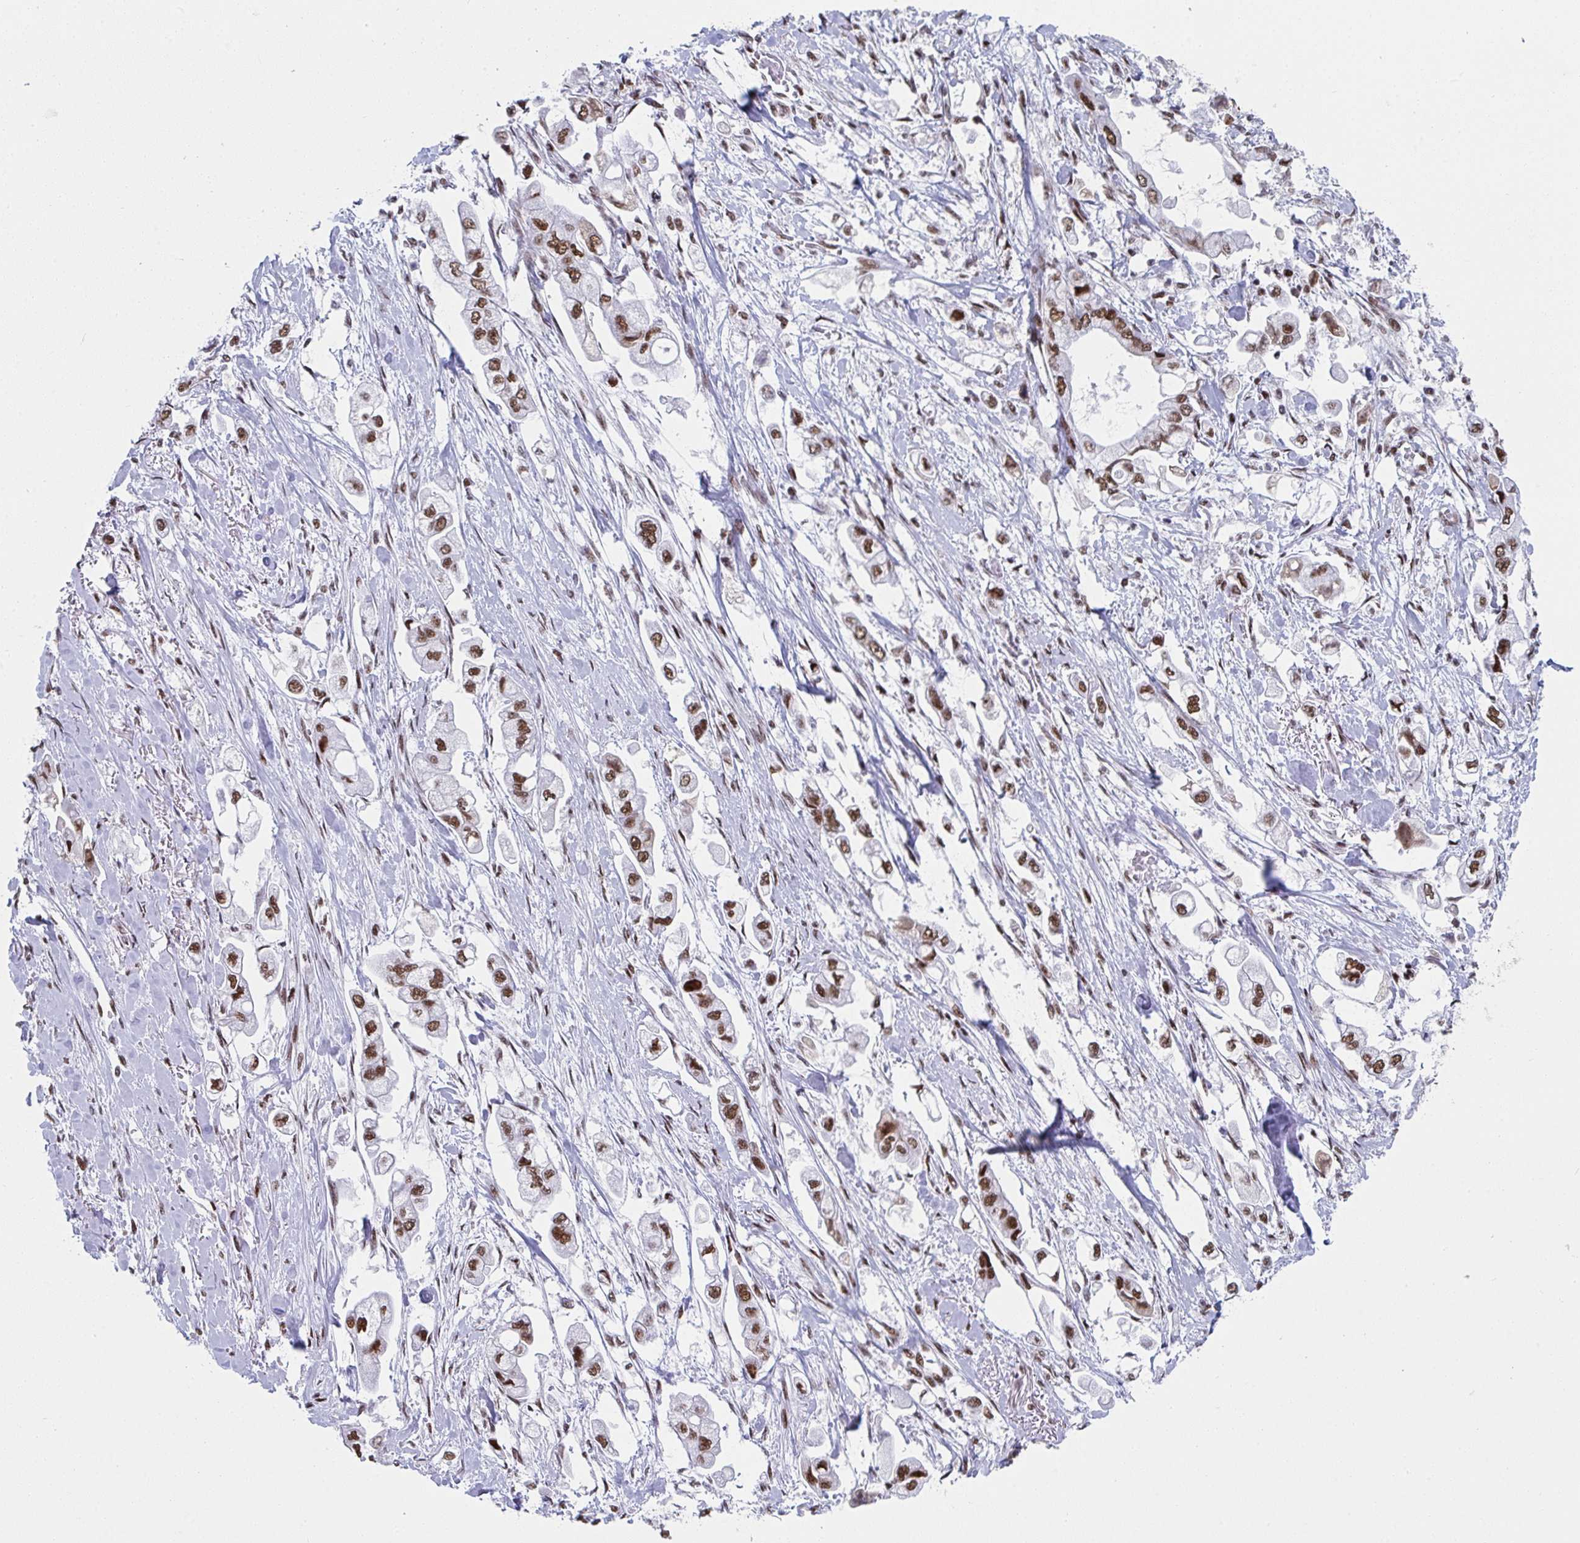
{"staining": {"intensity": "moderate", "quantity": ">75%", "location": "nuclear"}, "tissue": "stomach cancer", "cell_type": "Tumor cells", "image_type": "cancer", "snomed": [{"axis": "morphology", "description": "Adenocarcinoma, NOS"}, {"axis": "topography", "description": "Stomach"}], "caption": "Immunohistochemical staining of stomach adenocarcinoma reveals medium levels of moderate nuclear positivity in about >75% of tumor cells. Nuclei are stained in blue.", "gene": "SNRNP70", "patient": {"sex": "male", "age": 62}}